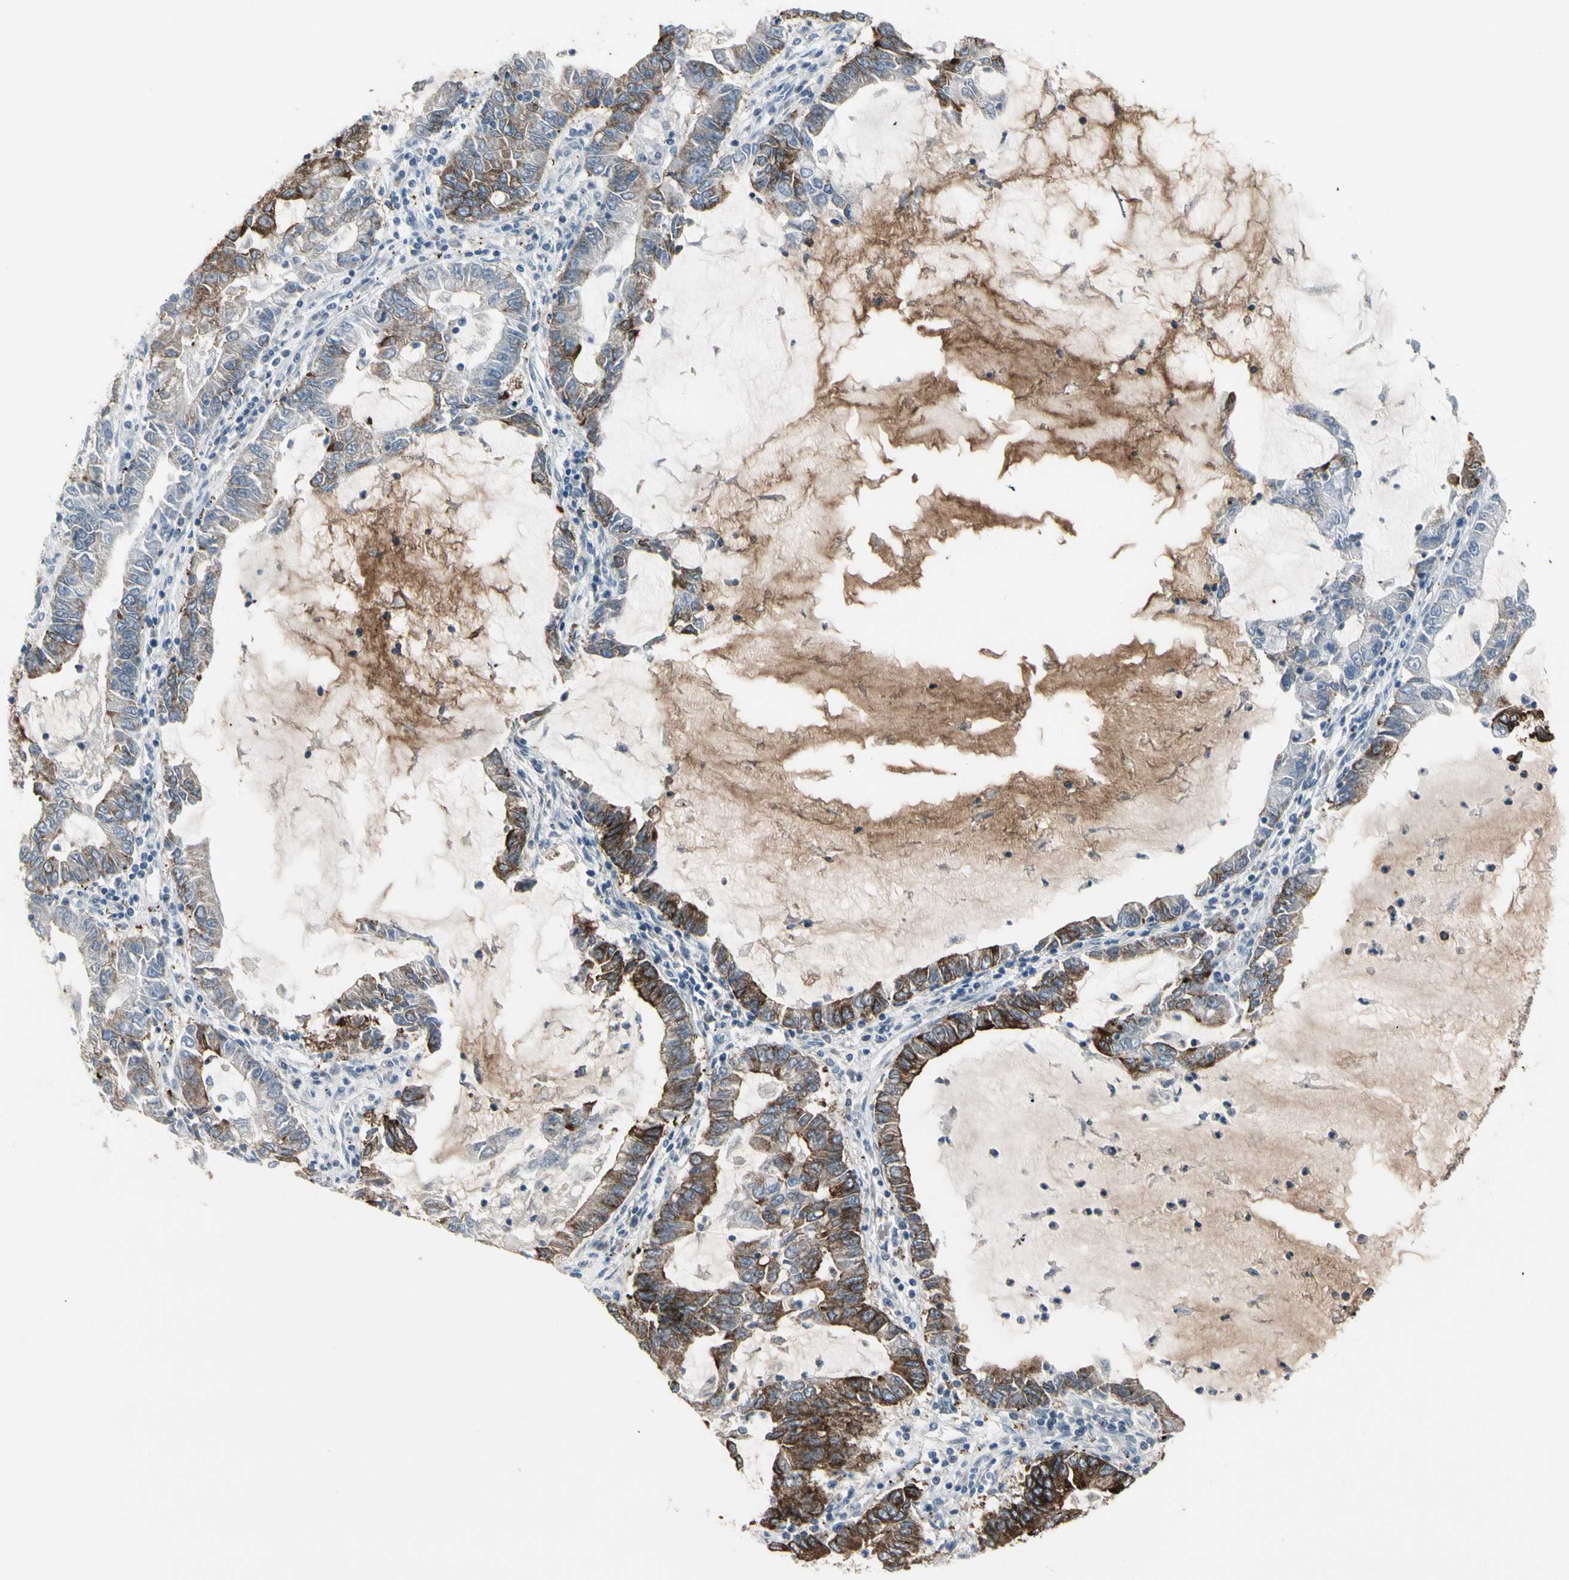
{"staining": {"intensity": "strong", "quantity": "25%-75%", "location": "cytoplasmic/membranous"}, "tissue": "lung cancer", "cell_type": "Tumor cells", "image_type": "cancer", "snomed": [{"axis": "morphology", "description": "Adenocarcinoma, NOS"}, {"axis": "topography", "description": "Lung"}], "caption": "Immunohistochemical staining of human lung cancer (adenocarcinoma) shows high levels of strong cytoplasmic/membranous protein expression in approximately 25%-75% of tumor cells. Using DAB (brown) and hematoxylin (blue) stains, captured at high magnification using brightfield microscopy.", "gene": "PIGR", "patient": {"sex": "female", "age": 51}}